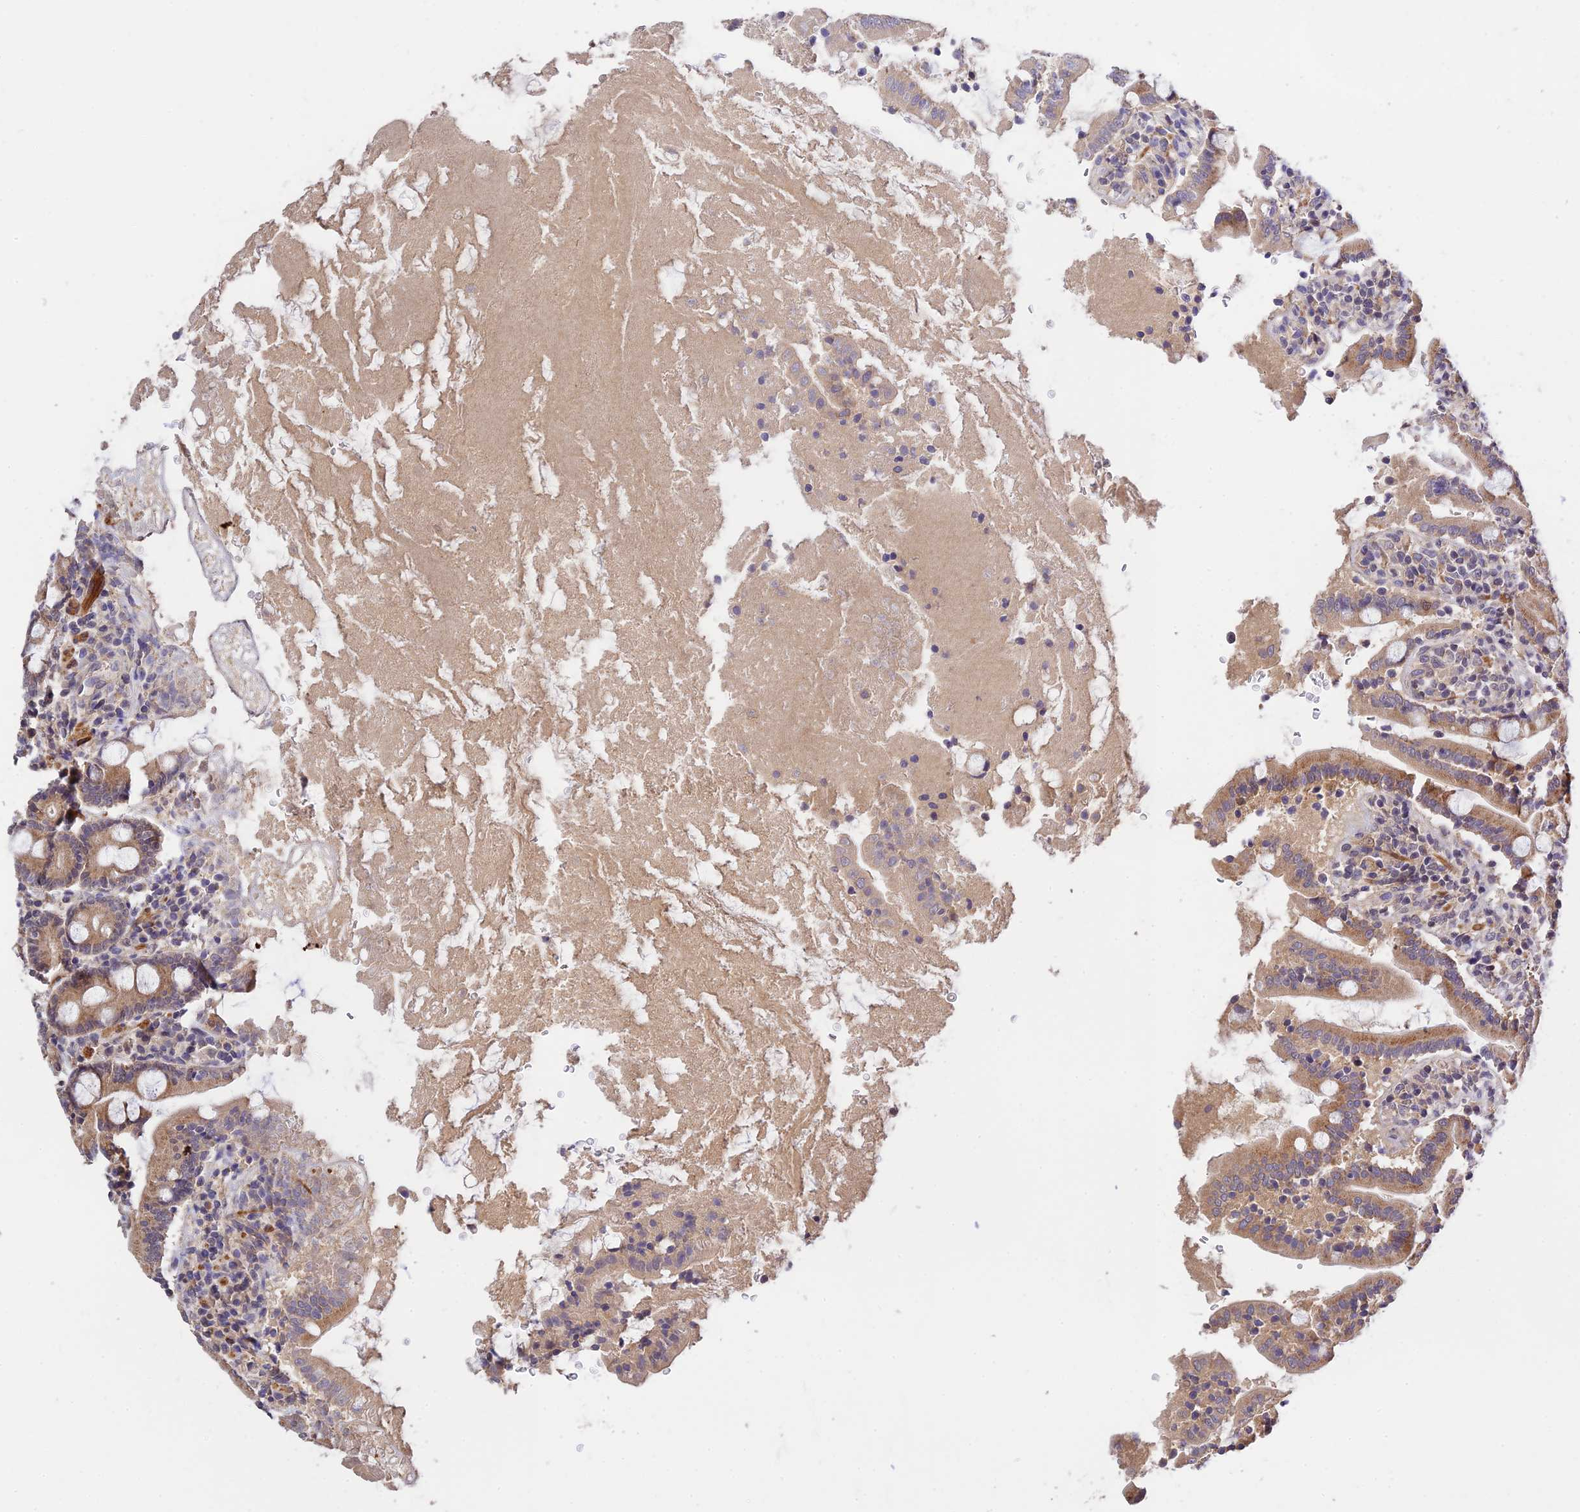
{"staining": {"intensity": "moderate", "quantity": ">75%", "location": "cytoplasmic/membranous"}, "tissue": "duodenum", "cell_type": "Glandular cells", "image_type": "normal", "snomed": [{"axis": "morphology", "description": "Normal tissue, NOS"}, {"axis": "topography", "description": "Duodenum"}], "caption": "Immunohistochemistry histopathology image of unremarkable duodenum stained for a protein (brown), which demonstrates medium levels of moderate cytoplasmic/membranous positivity in about >75% of glandular cells.", "gene": "CWH43", "patient": {"sex": "male", "age": 35}}